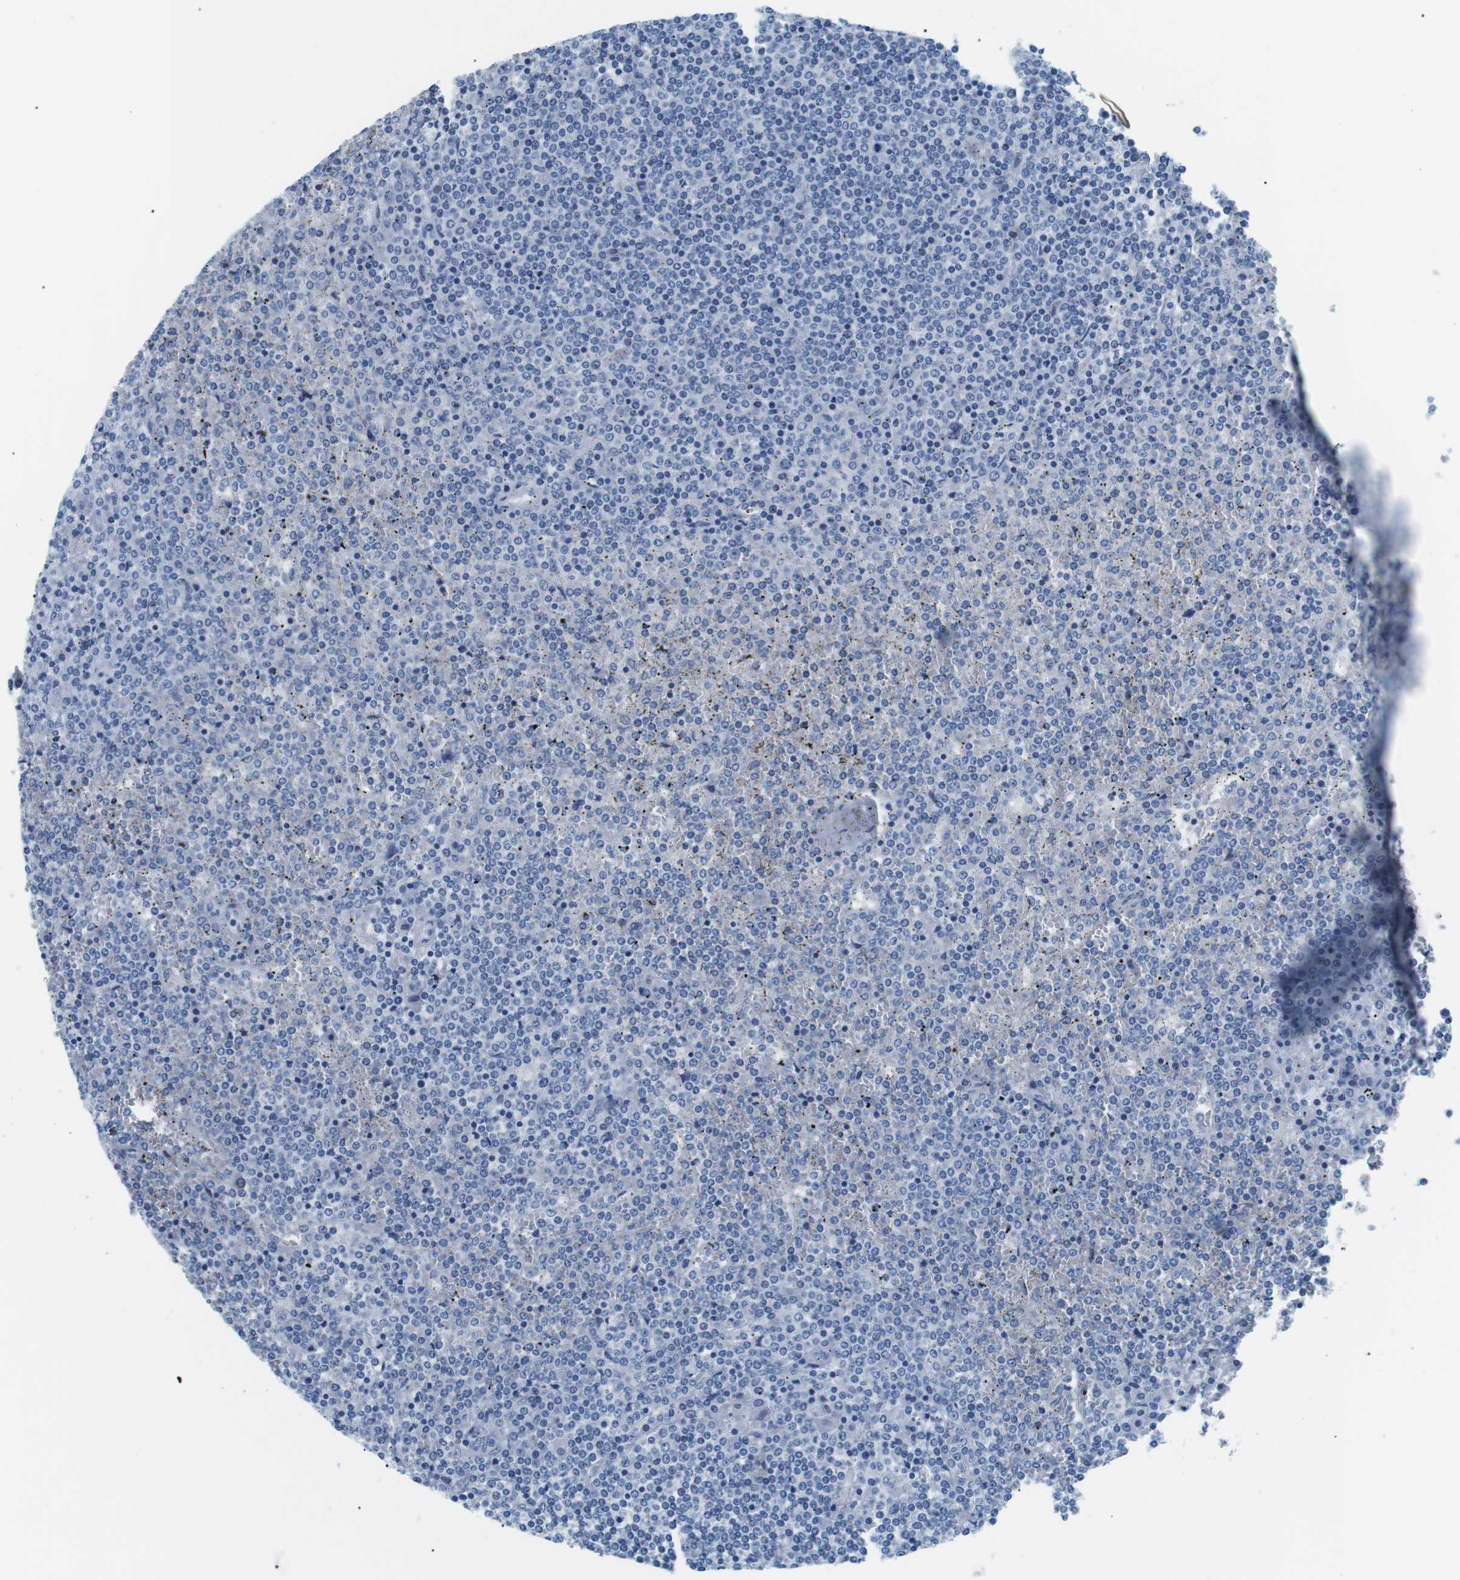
{"staining": {"intensity": "negative", "quantity": "none", "location": "none"}, "tissue": "lymphoma", "cell_type": "Tumor cells", "image_type": "cancer", "snomed": [{"axis": "morphology", "description": "Malignant lymphoma, non-Hodgkin's type, Low grade"}, {"axis": "topography", "description": "Spleen"}], "caption": "Immunohistochemistry (IHC) photomicrograph of human lymphoma stained for a protein (brown), which displays no staining in tumor cells. Nuclei are stained in blue.", "gene": "MUC2", "patient": {"sex": "female", "age": 19}}